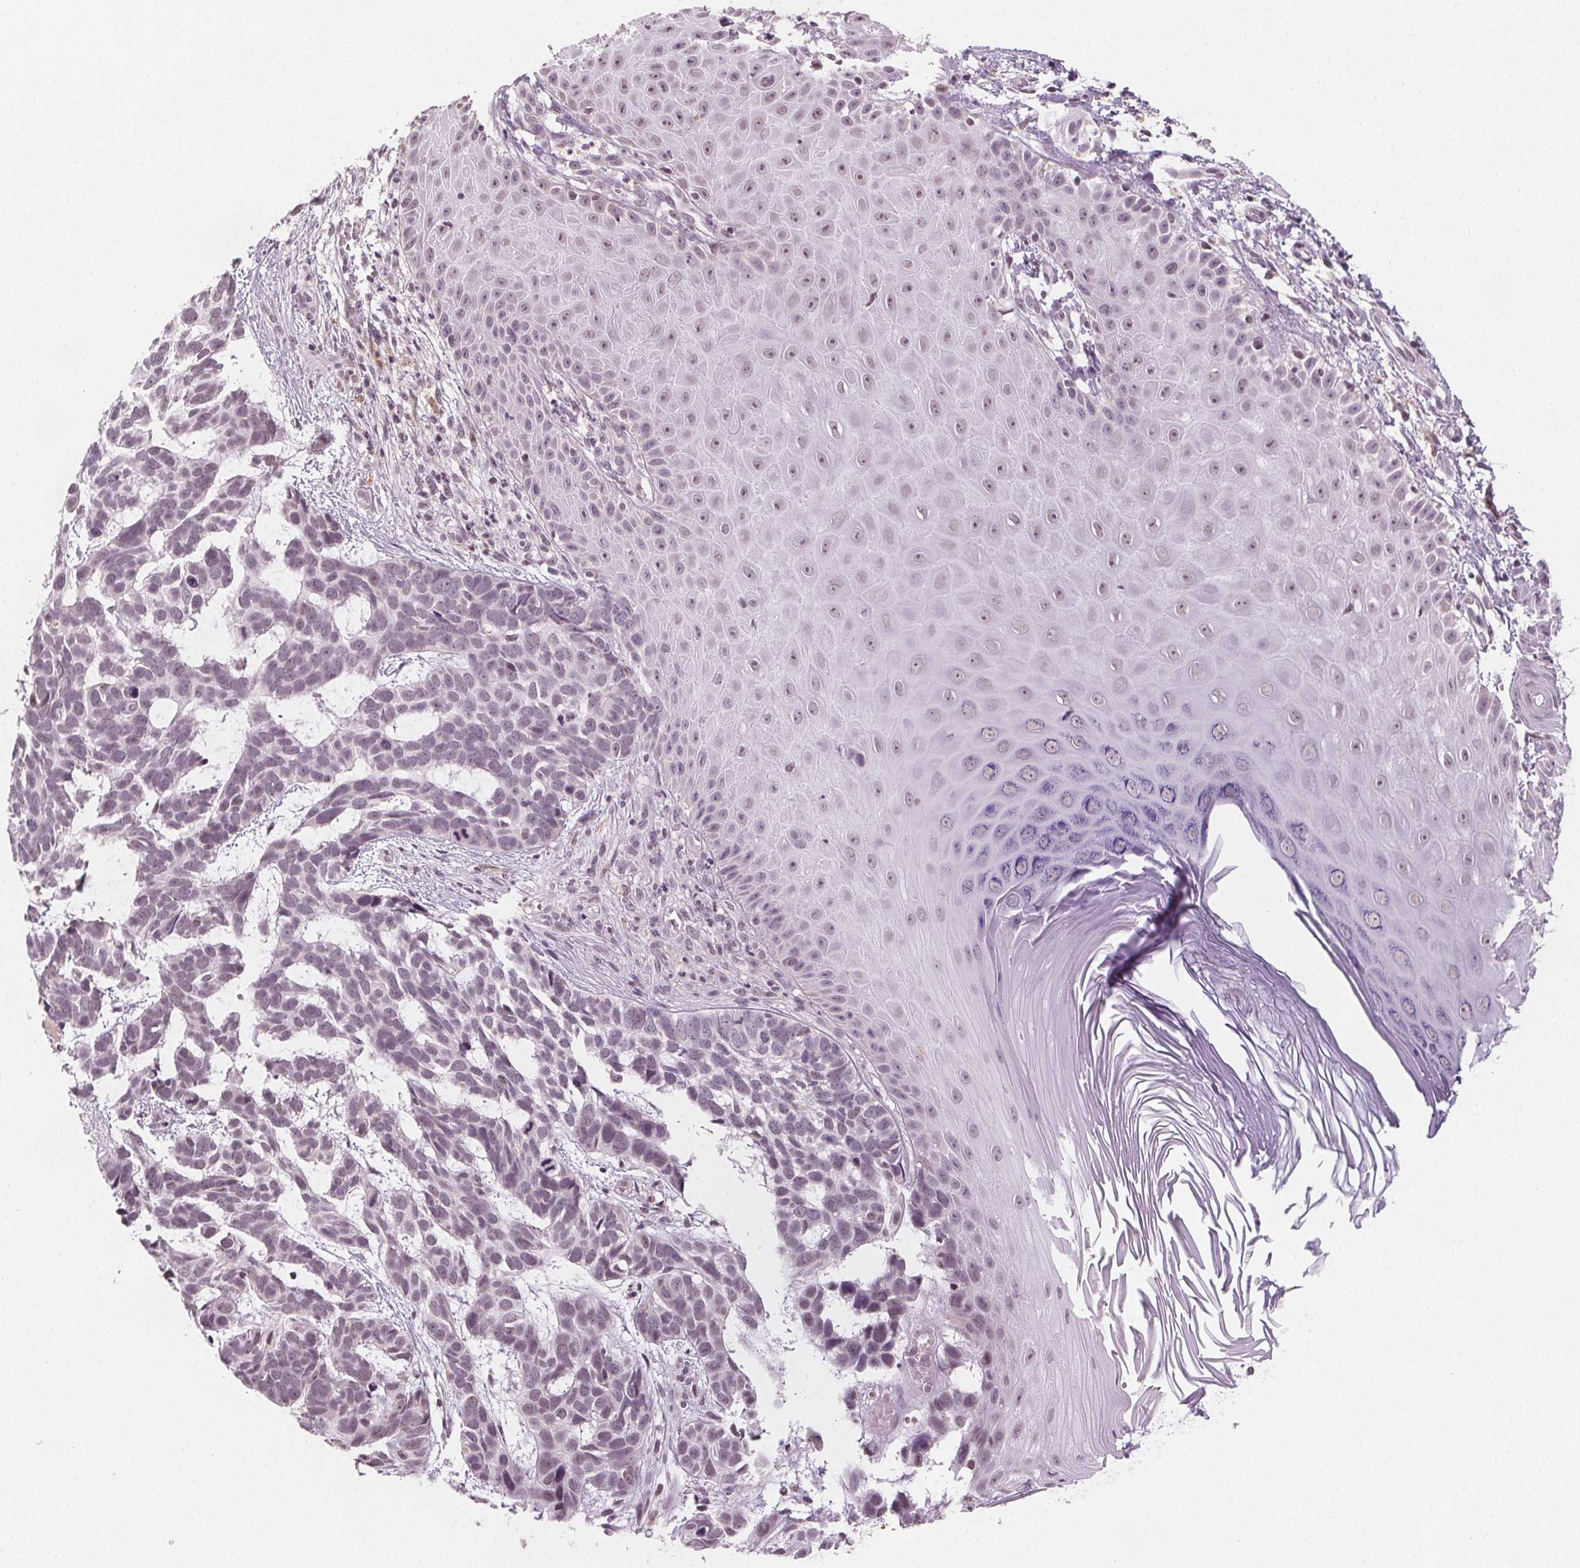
{"staining": {"intensity": "weak", "quantity": "<25%", "location": "nuclear"}, "tissue": "skin cancer", "cell_type": "Tumor cells", "image_type": "cancer", "snomed": [{"axis": "morphology", "description": "Basal cell carcinoma"}, {"axis": "topography", "description": "Skin"}], "caption": "Tumor cells show no significant expression in skin cancer (basal cell carcinoma).", "gene": "DPM2", "patient": {"sex": "male", "age": 78}}